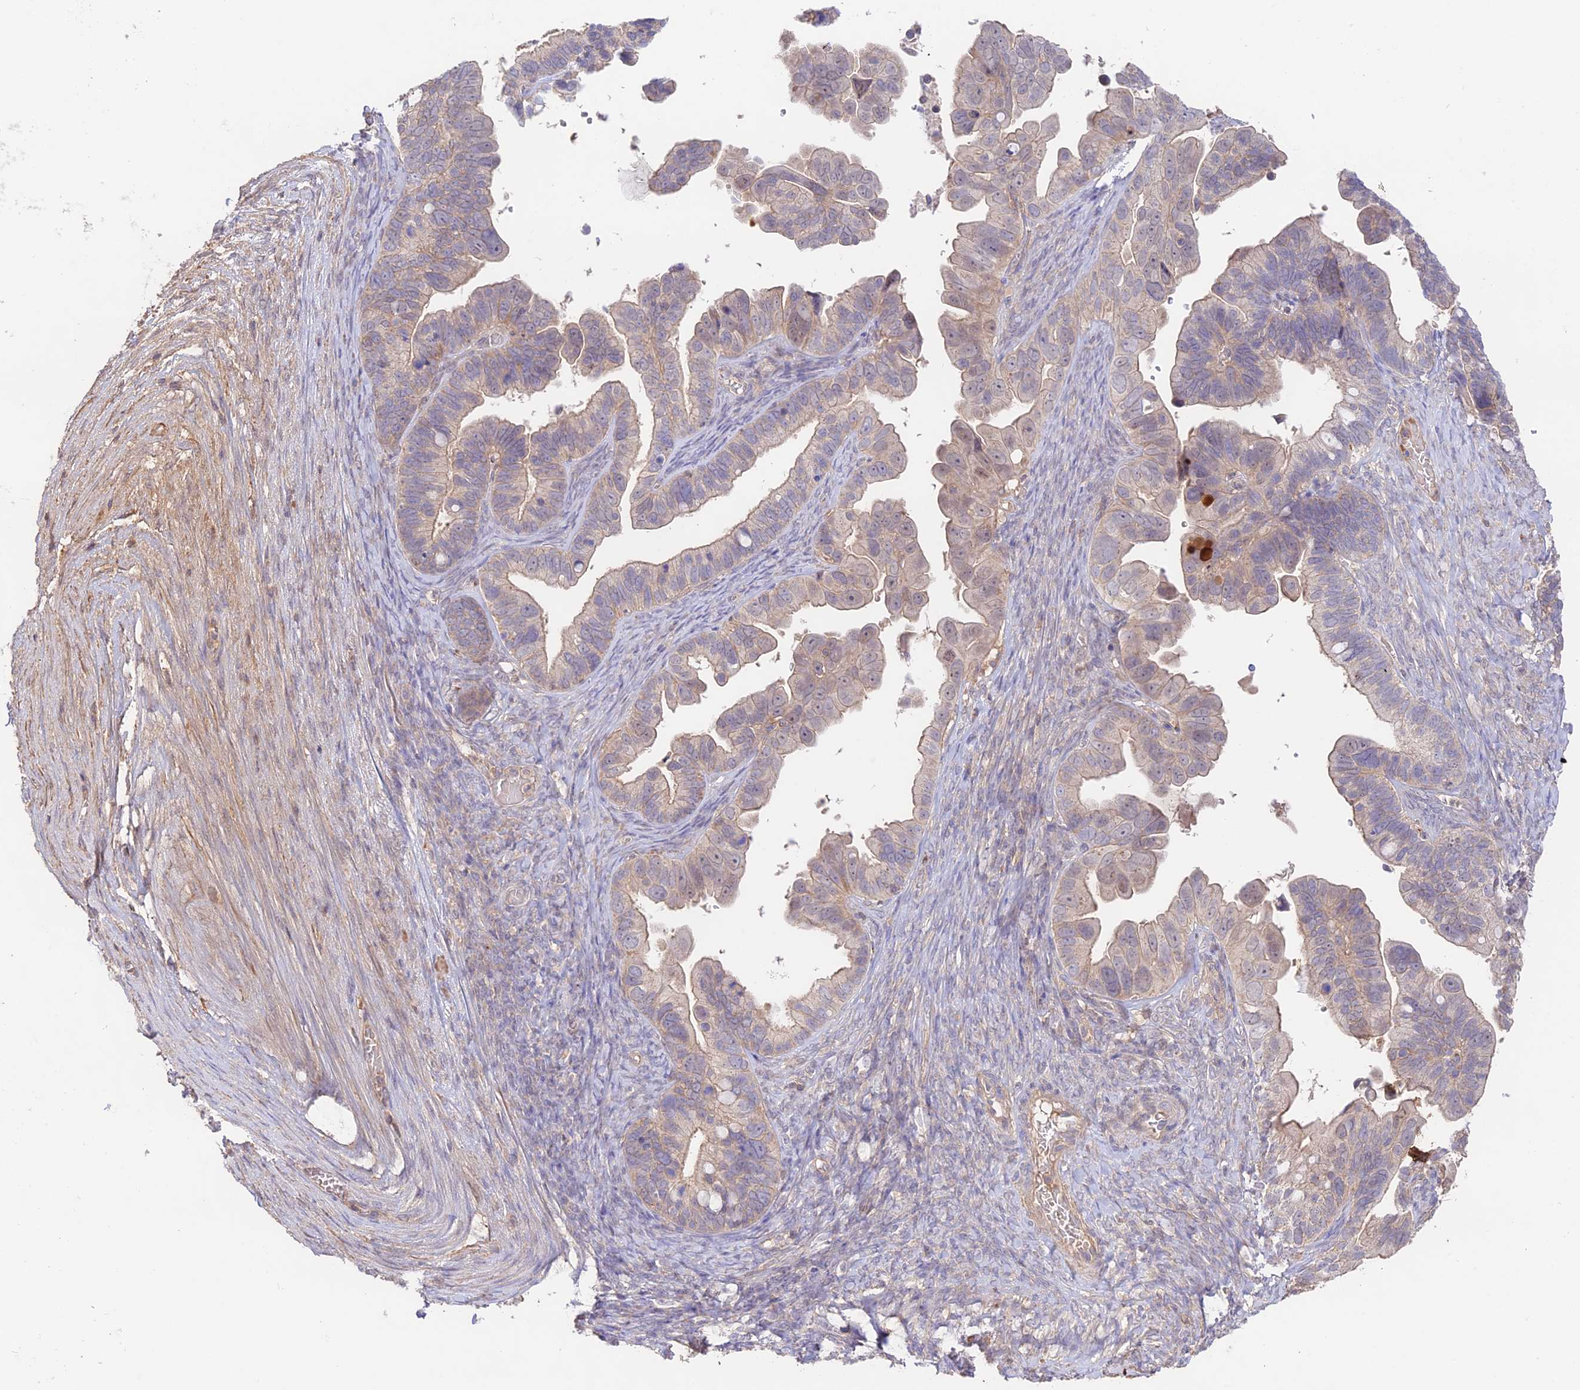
{"staining": {"intensity": "weak", "quantity": "25%-75%", "location": "cytoplasmic/membranous"}, "tissue": "ovarian cancer", "cell_type": "Tumor cells", "image_type": "cancer", "snomed": [{"axis": "morphology", "description": "Cystadenocarcinoma, serous, NOS"}, {"axis": "topography", "description": "Ovary"}], "caption": "A histopathology image of serous cystadenocarcinoma (ovarian) stained for a protein exhibits weak cytoplasmic/membranous brown staining in tumor cells.", "gene": "CLCF1", "patient": {"sex": "female", "age": 56}}